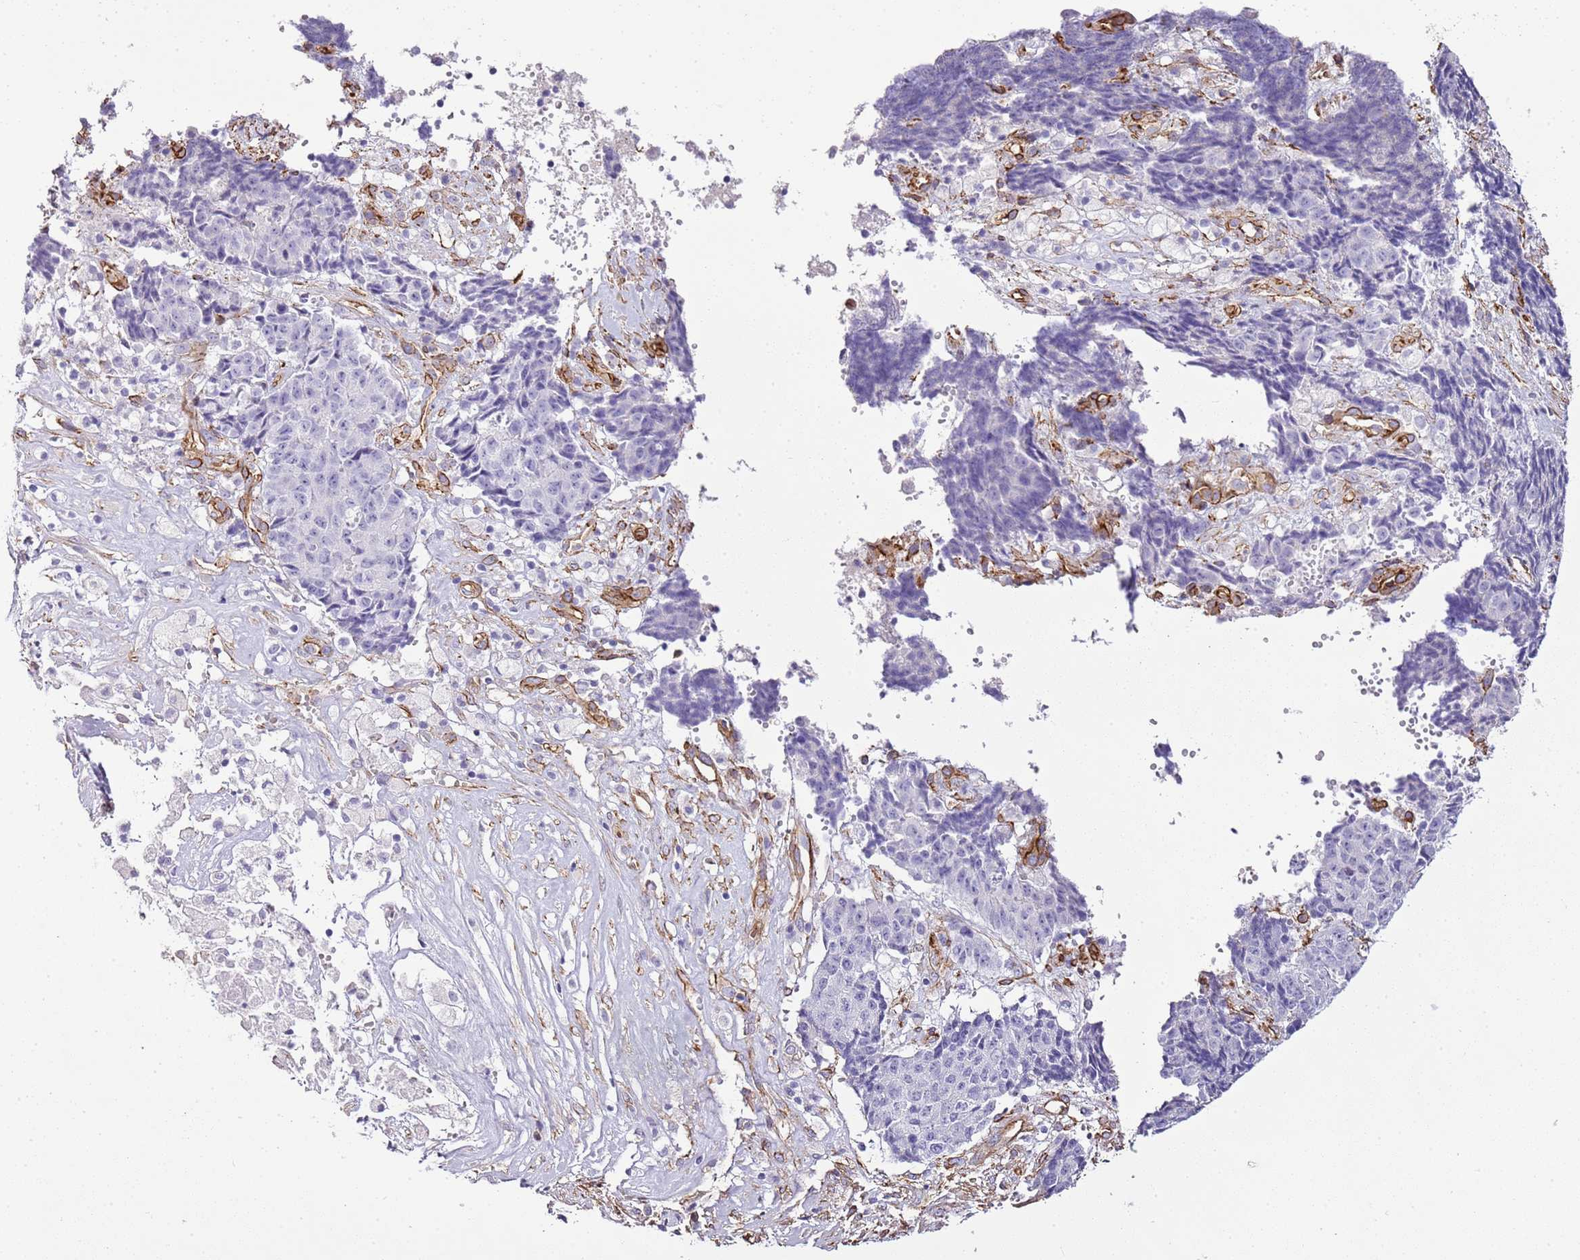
{"staining": {"intensity": "negative", "quantity": "none", "location": "none"}, "tissue": "ovarian cancer", "cell_type": "Tumor cells", "image_type": "cancer", "snomed": [{"axis": "morphology", "description": "Carcinoma, endometroid"}, {"axis": "topography", "description": "Ovary"}], "caption": "A micrograph of human ovarian cancer is negative for staining in tumor cells.", "gene": "CTDSPL", "patient": {"sex": "female", "age": 42}}